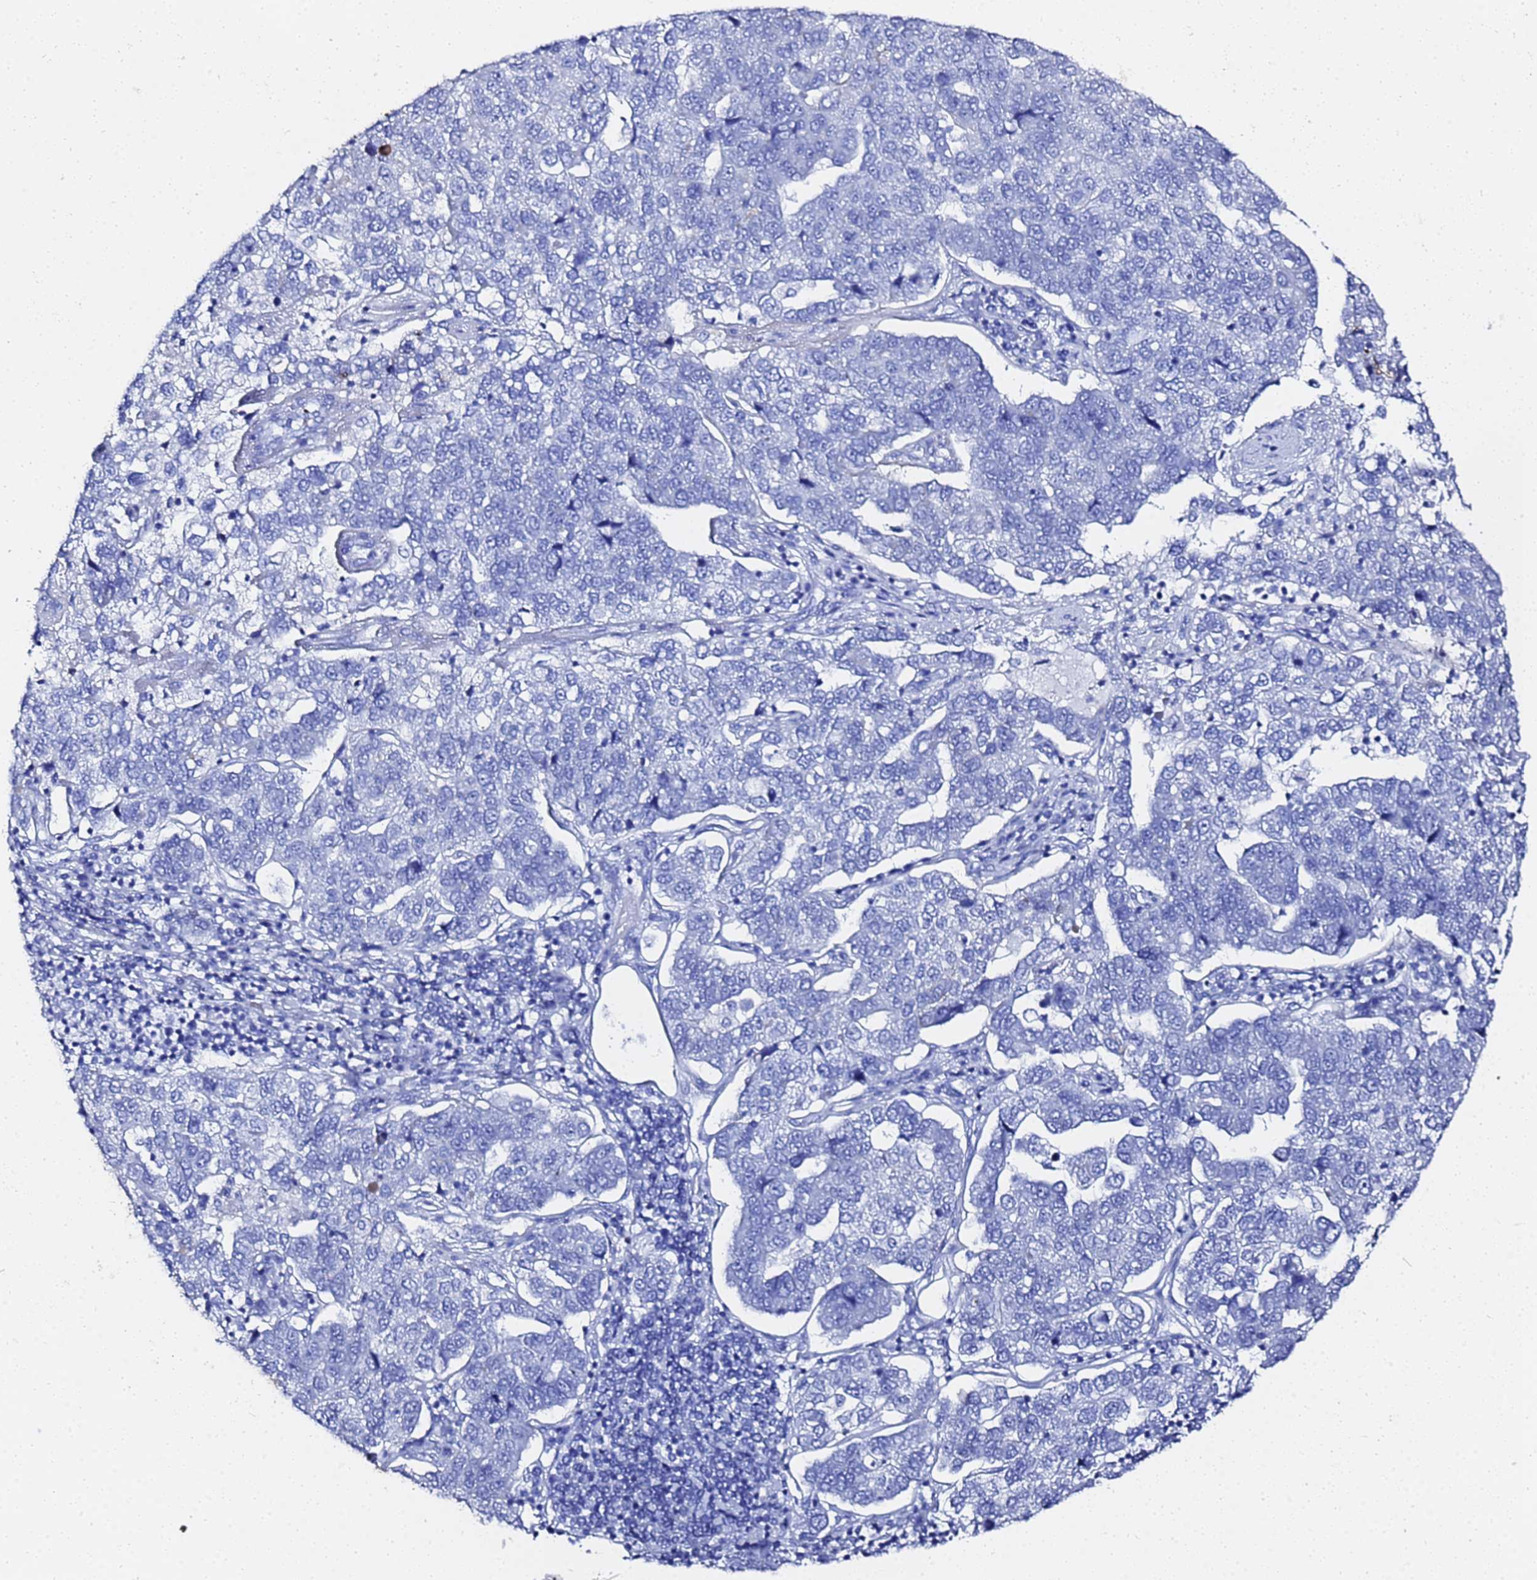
{"staining": {"intensity": "negative", "quantity": "none", "location": "none"}, "tissue": "pancreatic cancer", "cell_type": "Tumor cells", "image_type": "cancer", "snomed": [{"axis": "morphology", "description": "Adenocarcinoma, NOS"}, {"axis": "topography", "description": "Pancreas"}], "caption": "Tumor cells are negative for brown protein staining in pancreatic cancer (adenocarcinoma). (Immunohistochemistry (ihc), brightfield microscopy, high magnification).", "gene": "GGT1", "patient": {"sex": "female", "age": 61}}